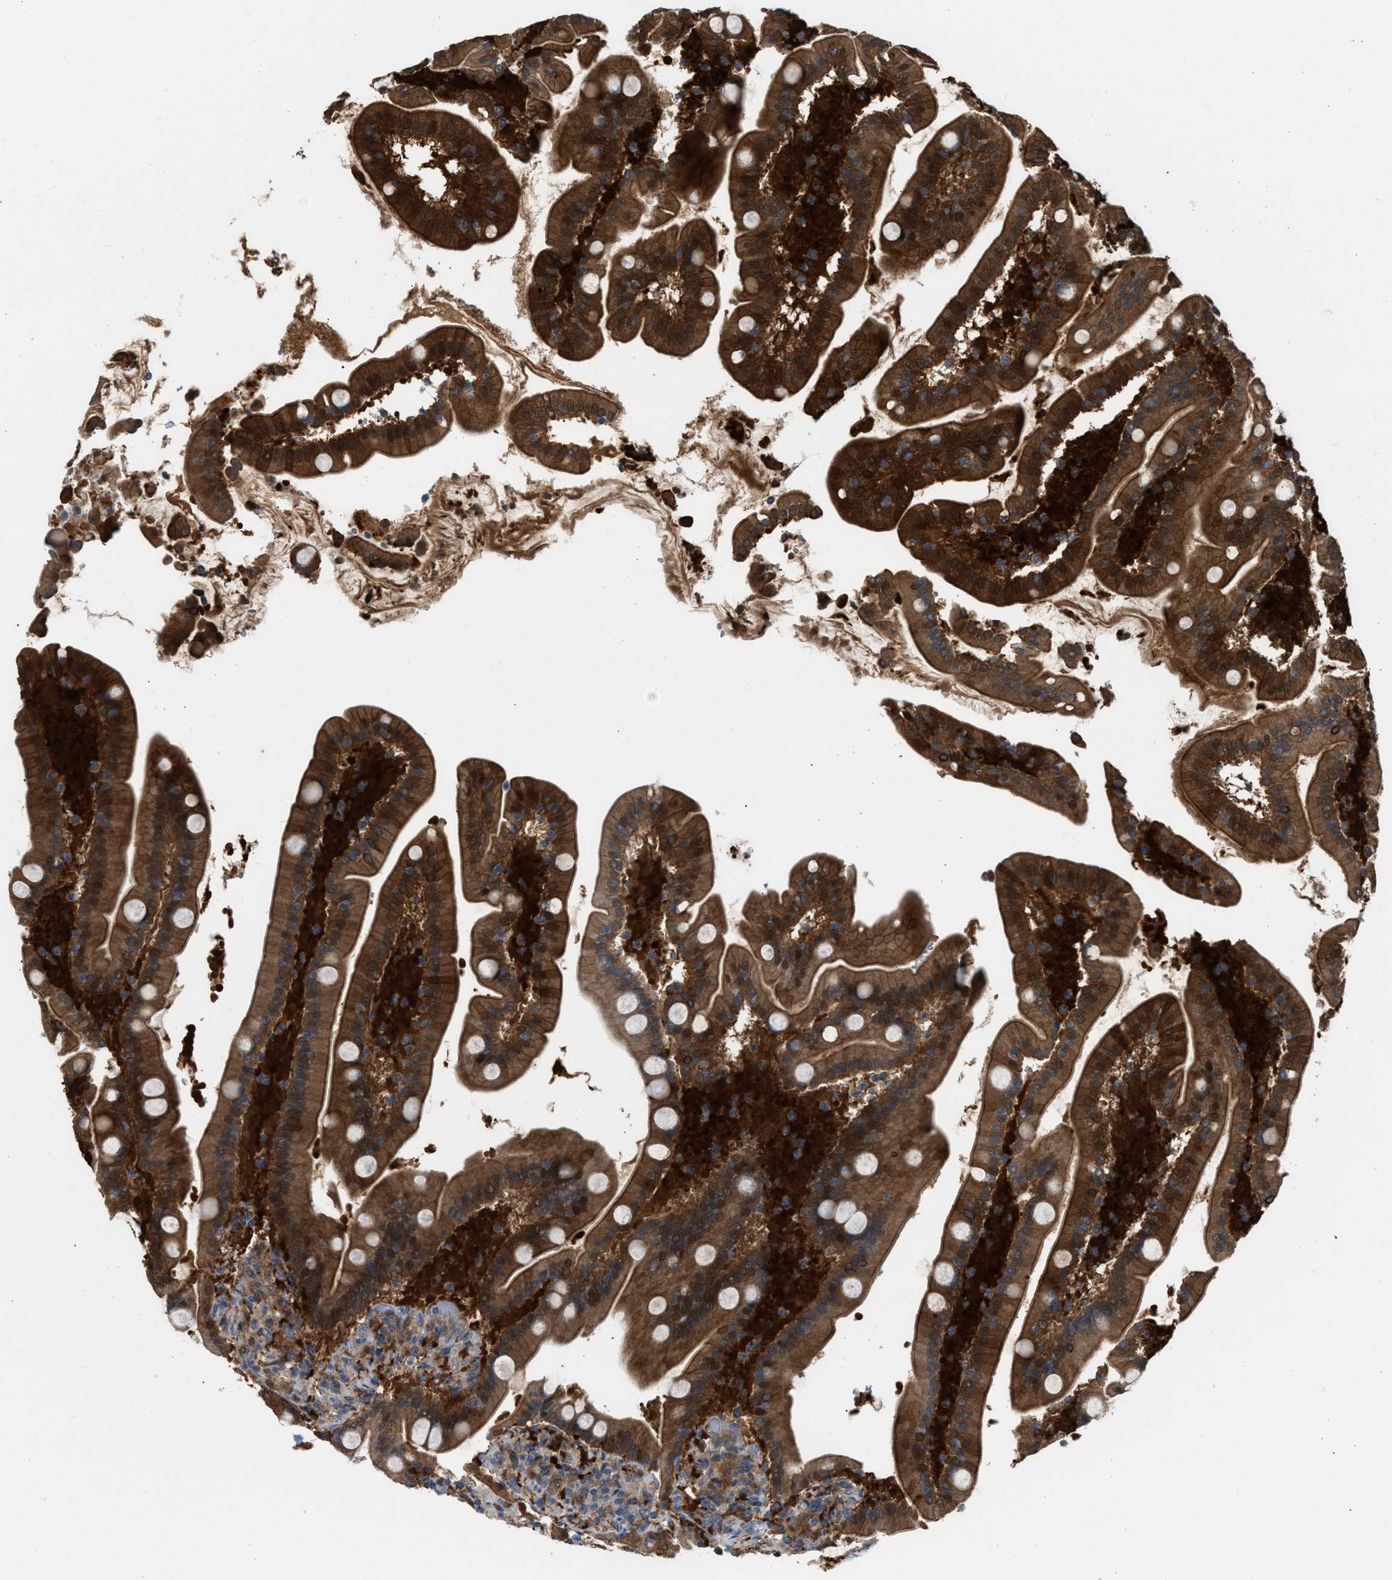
{"staining": {"intensity": "strong", "quantity": ">75%", "location": "cytoplasmic/membranous"}, "tissue": "duodenum", "cell_type": "Glandular cells", "image_type": "normal", "snomed": [{"axis": "morphology", "description": "Normal tissue, NOS"}, {"axis": "topography", "description": "Duodenum"}], "caption": "Immunohistochemistry of benign human duodenum reveals high levels of strong cytoplasmic/membranous staining in about >75% of glandular cells.", "gene": "TPK1", "patient": {"sex": "male", "age": 54}}